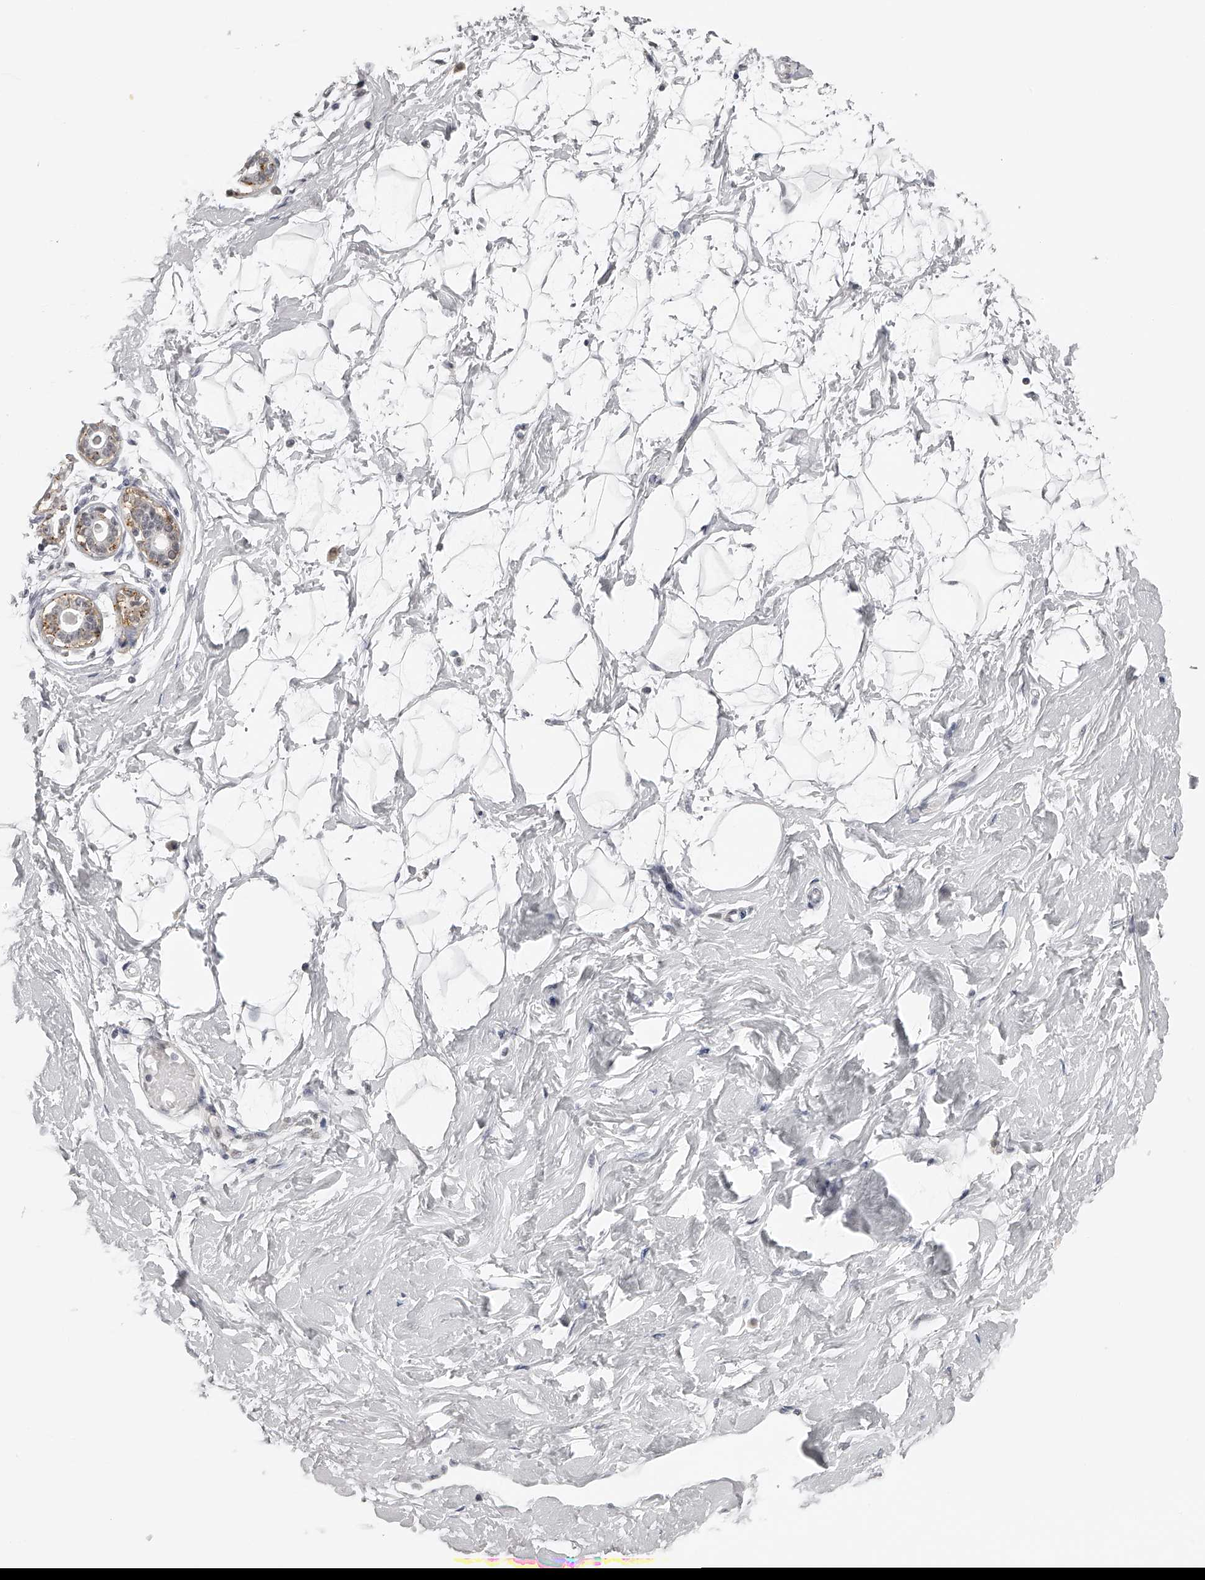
{"staining": {"intensity": "negative", "quantity": "none", "location": "none"}, "tissue": "breast", "cell_type": "Adipocytes", "image_type": "normal", "snomed": [{"axis": "morphology", "description": "Normal tissue, NOS"}, {"axis": "morphology", "description": "Adenoma, NOS"}, {"axis": "topography", "description": "Breast"}], "caption": "Breast stained for a protein using IHC shows no positivity adipocytes.", "gene": "RNF220", "patient": {"sex": "female", "age": 23}}